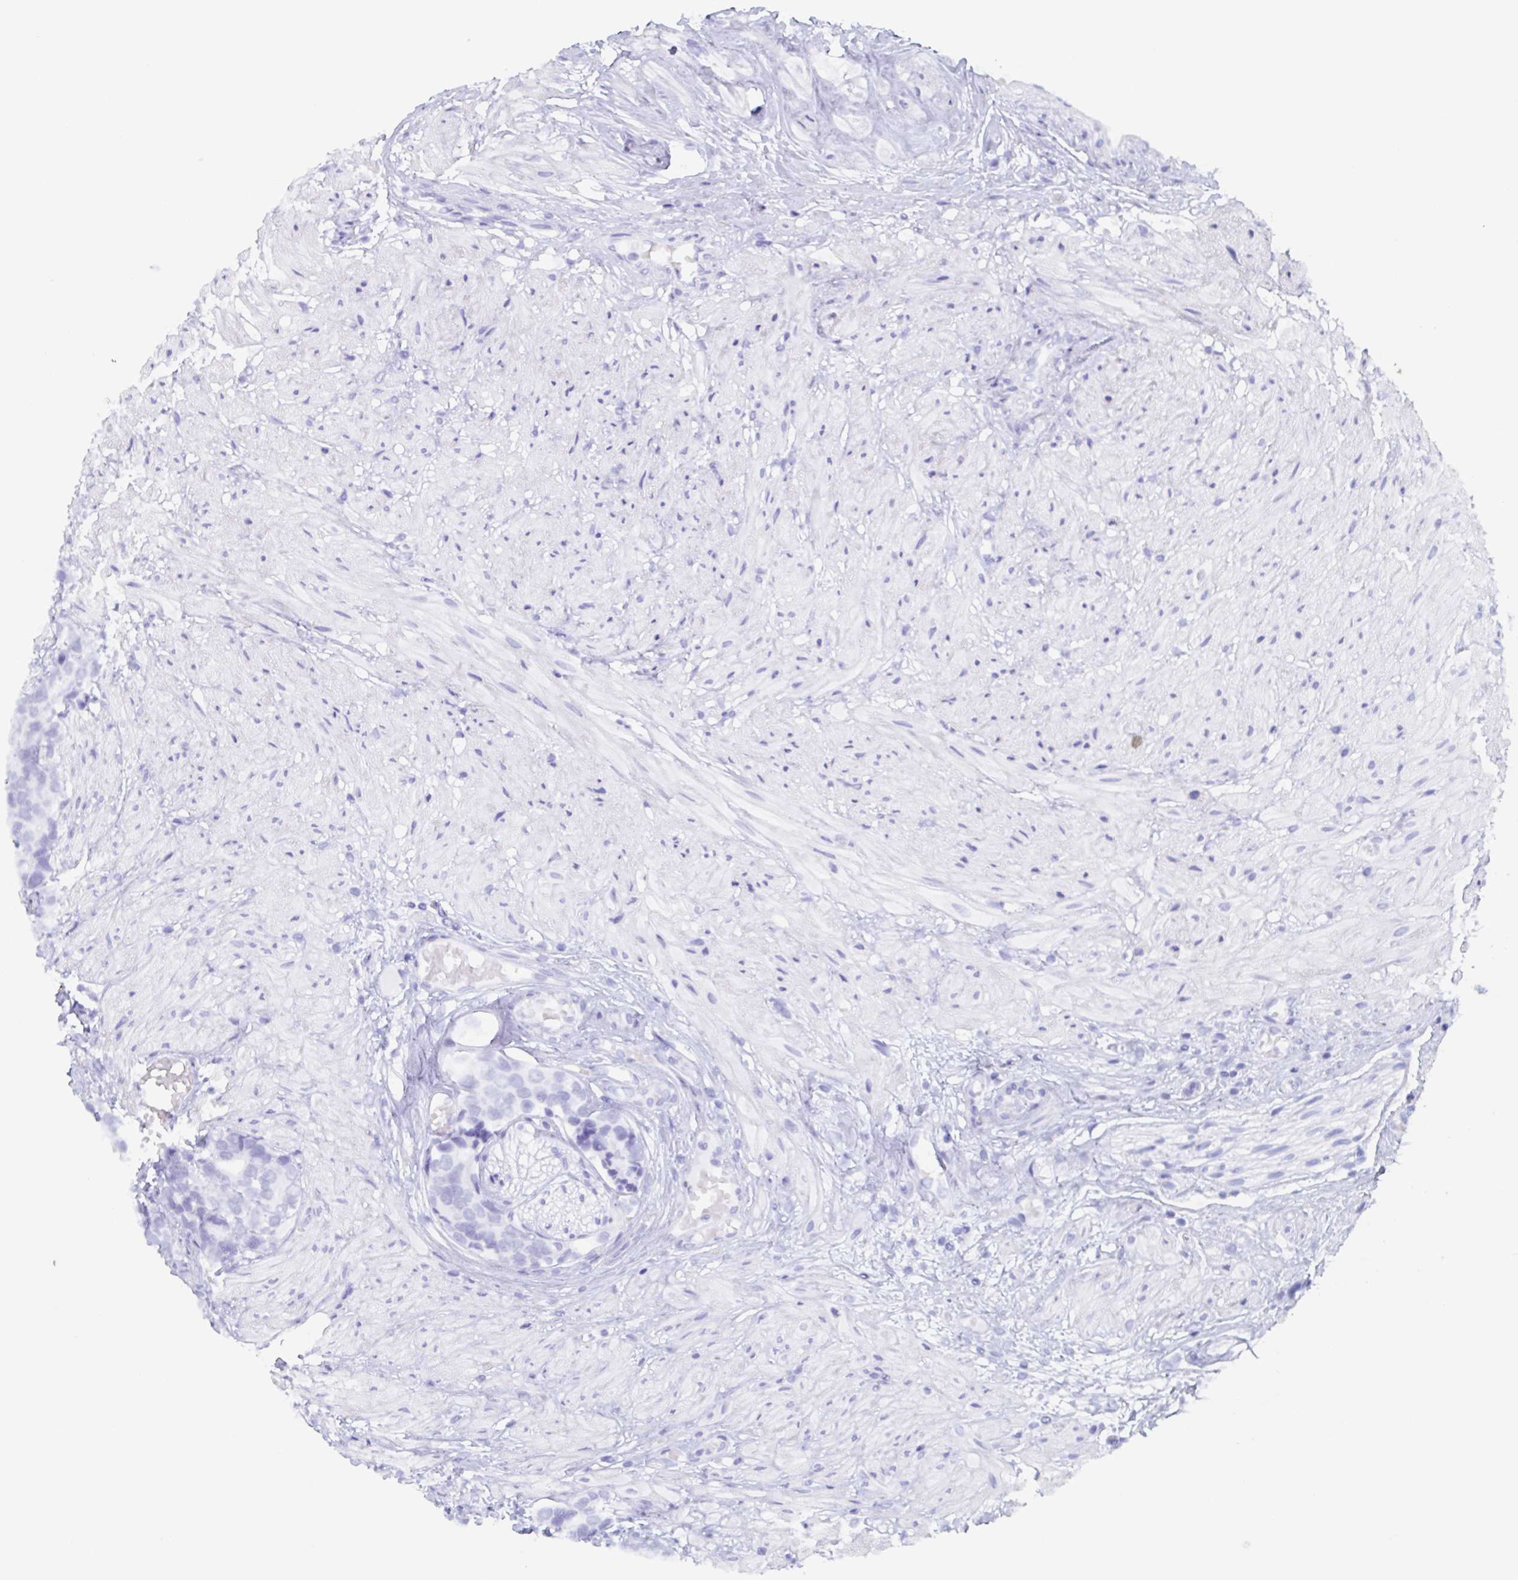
{"staining": {"intensity": "negative", "quantity": "none", "location": "none"}, "tissue": "prostate cancer", "cell_type": "Tumor cells", "image_type": "cancer", "snomed": [{"axis": "morphology", "description": "Adenocarcinoma, High grade"}, {"axis": "topography", "description": "Prostate"}], "caption": "Tumor cells are negative for protein expression in human prostate adenocarcinoma (high-grade). (DAB (3,3'-diaminobenzidine) immunohistochemistry (IHC) with hematoxylin counter stain).", "gene": "AGFG2", "patient": {"sex": "male", "age": 71}}